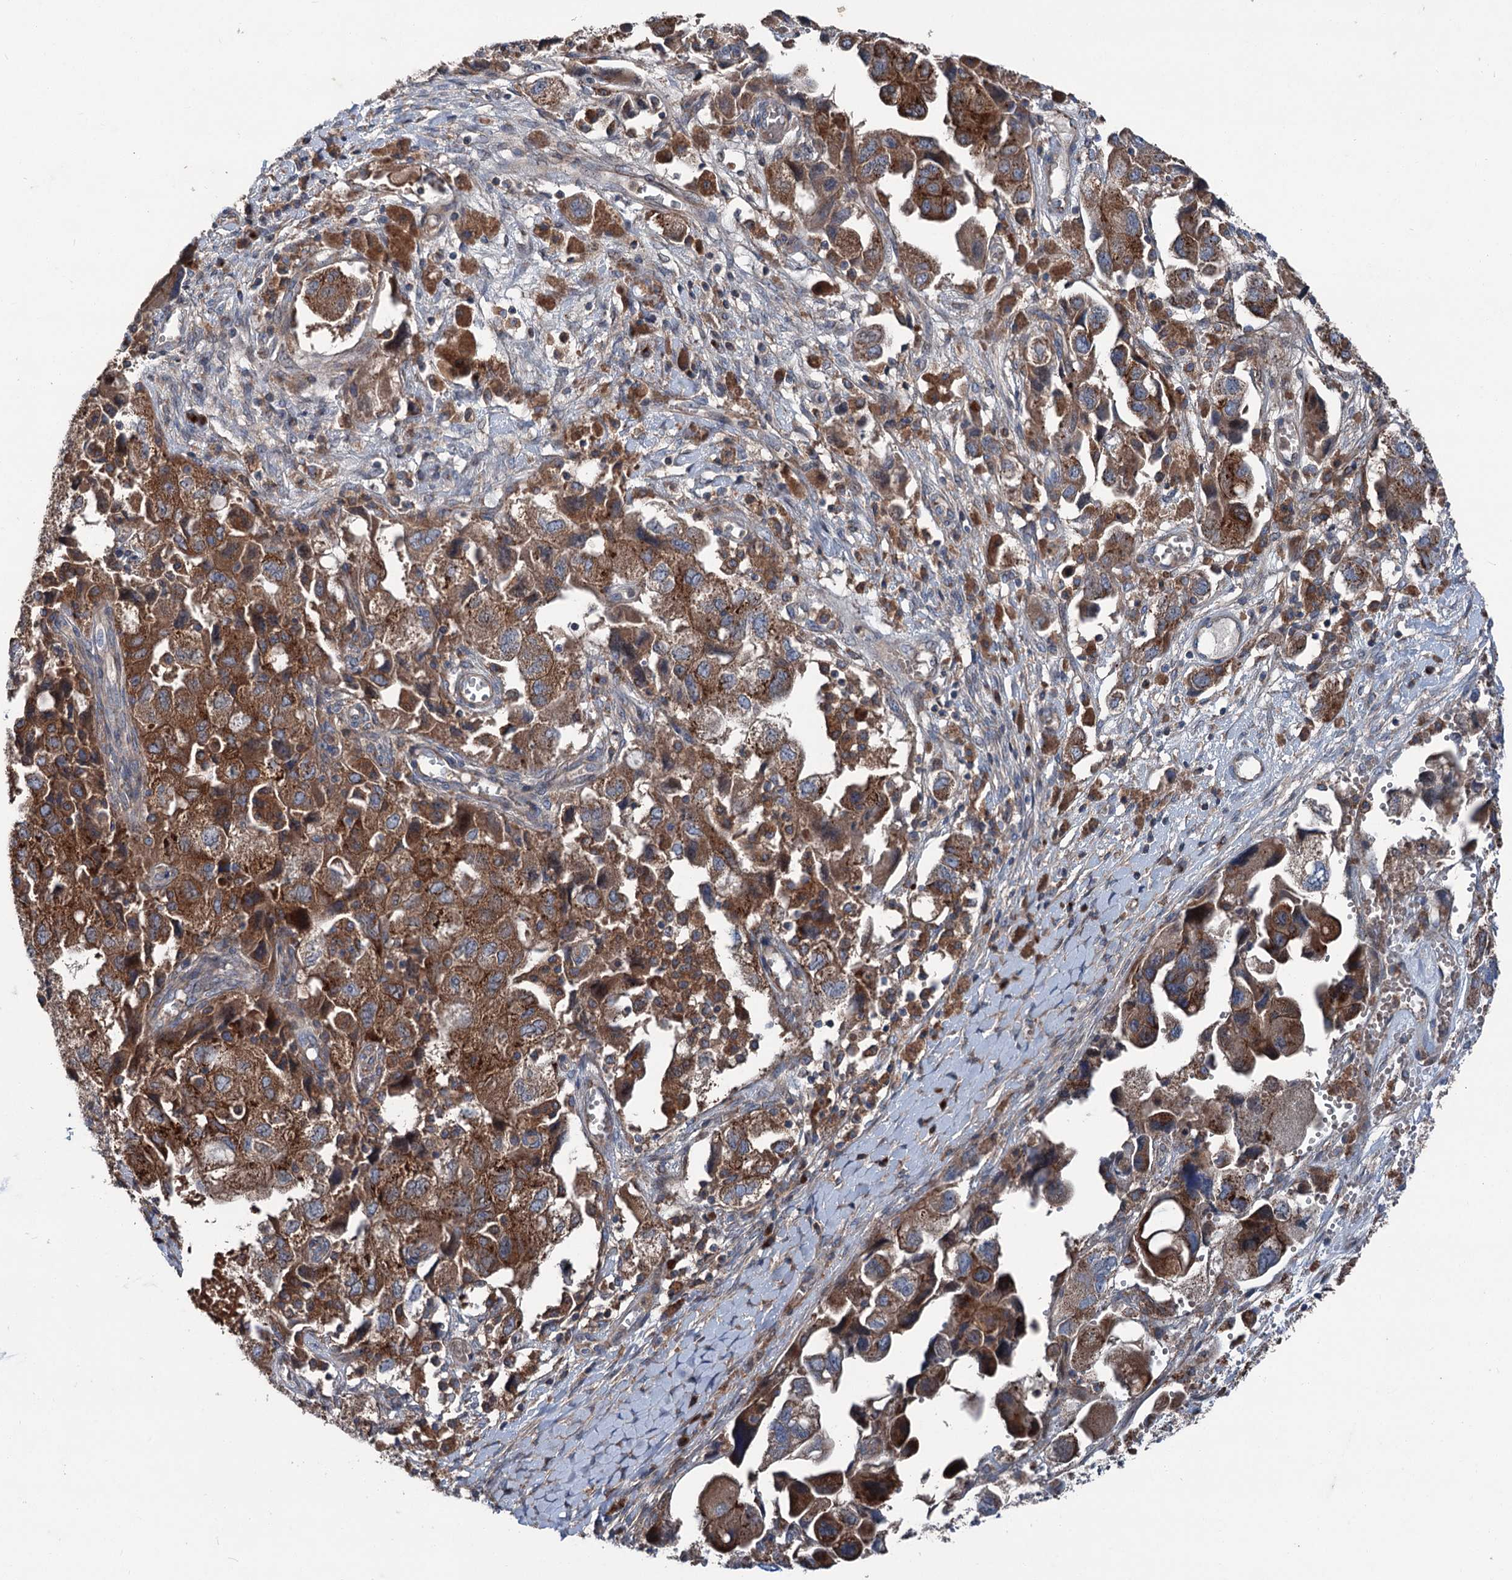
{"staining": {"intensity": "strong", "quantity": ">75%", "location": "cytoplasmic/membranous"}, "tissue": "ovarian cancer", "cell_type": "Tumor cells", "image_type": "cancer", "snomed": [{"axis": "morphology", "description": "Carcinoma, NOS"}, {"axis": "morphology", "description": "Cystadenocarcinoma, serous, NOS"}, {"axis": "topography", "description": "Ovary"}], "caption": "Brown immunohistochemical staining in carcinoma (ovarian) reveals strong cytoplasmic/membranous staining in approximately >75% of tumor cells.", "gene": "RUFY1", "patient": {"sex": "female", "age": 69}}